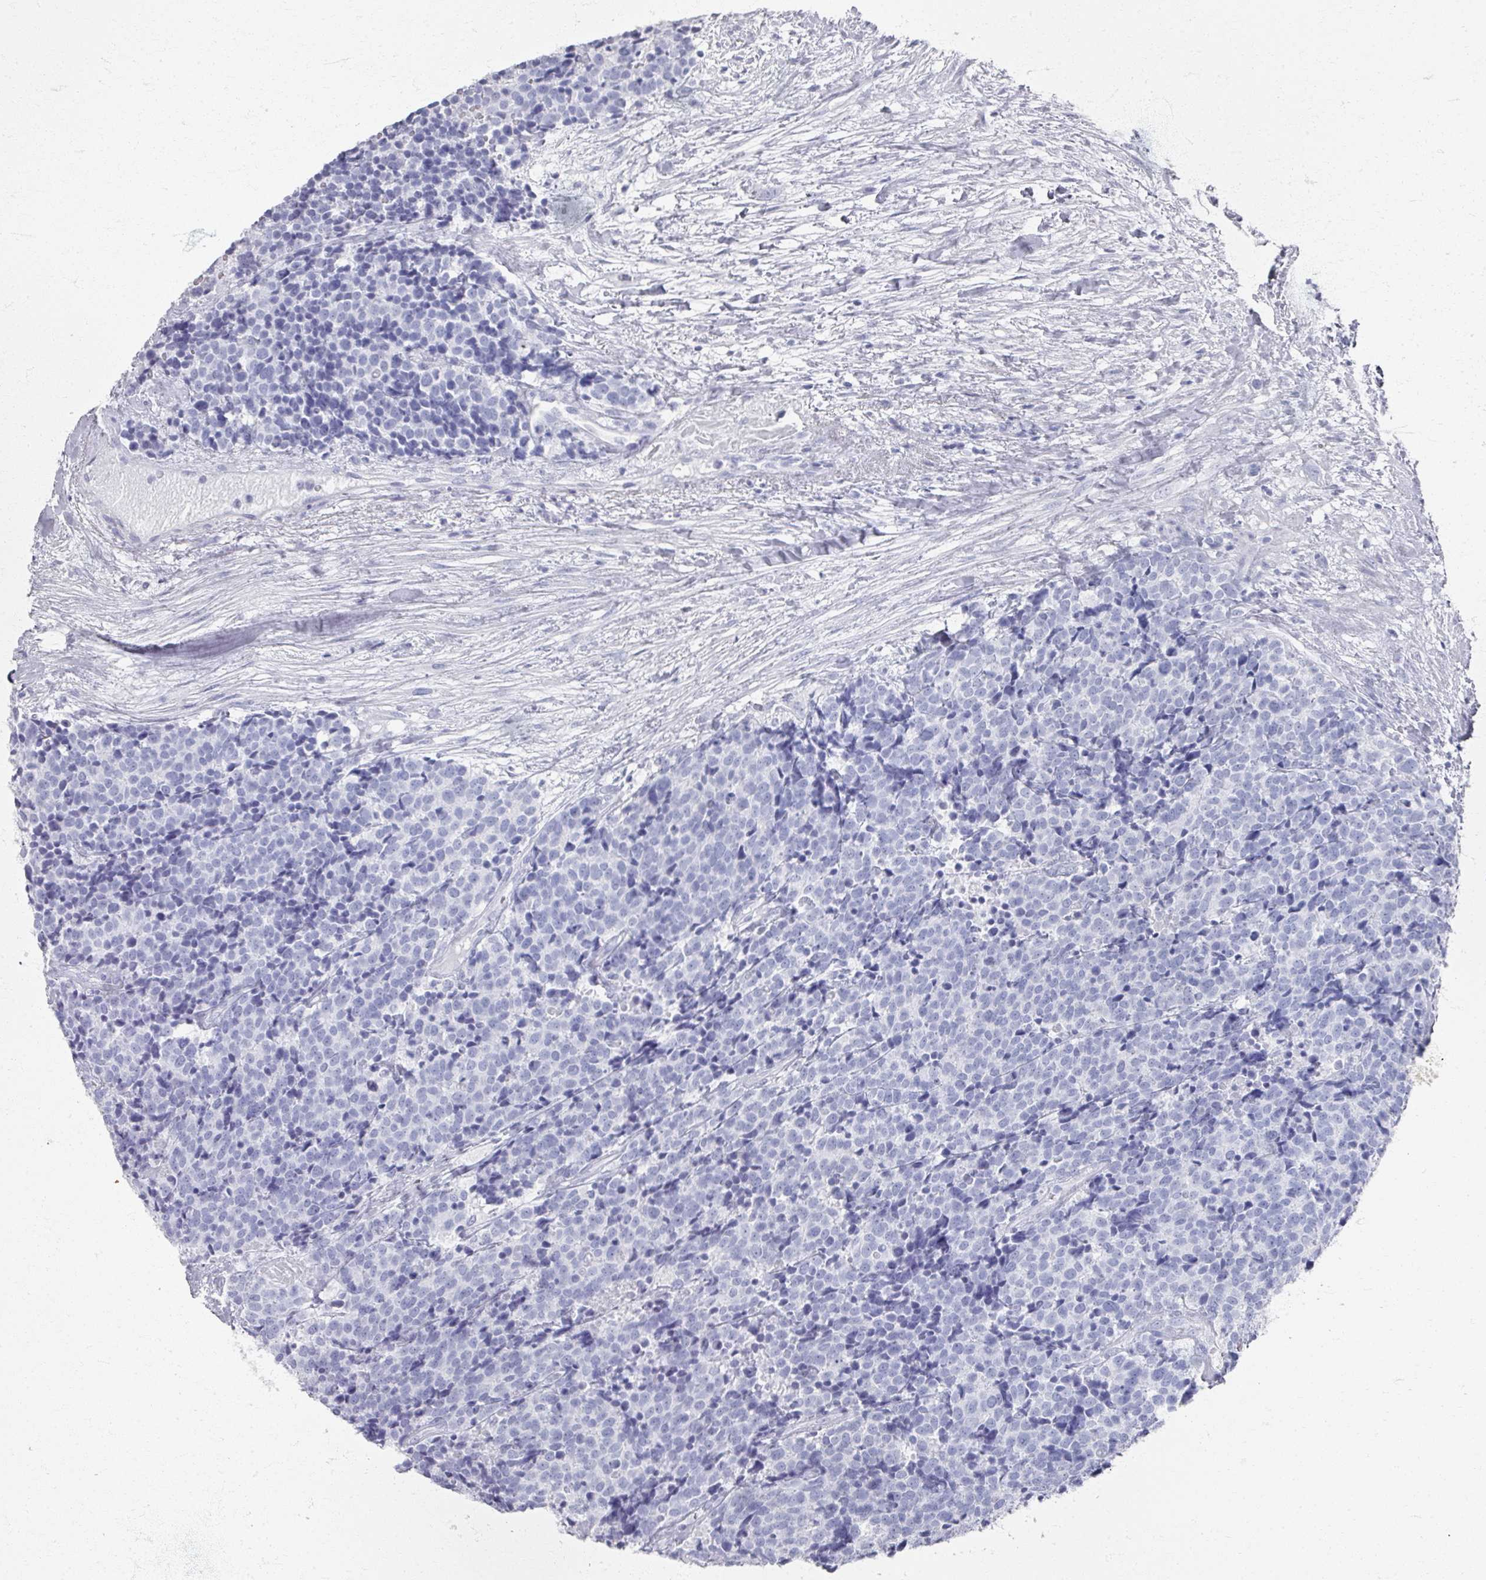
{"staining": {"intensity": "negative", "quantity": "none", "location": "none"}, "tissue": "carcinoid", "cell_type": "Tumor cells", "image_type": "cancer", "snomed": [{"axis": "morphology", "description": "Carcinoid, malignant, NOS"}, {"axis": "topography", "description": "Skin"}], "caption": "This is an immunohistochemistry photomicrograph of malignant carcinoid. There is no expression in tumor cells.", "gene": "PSKH1", "patient": {"sex": "female", "age": 79}}